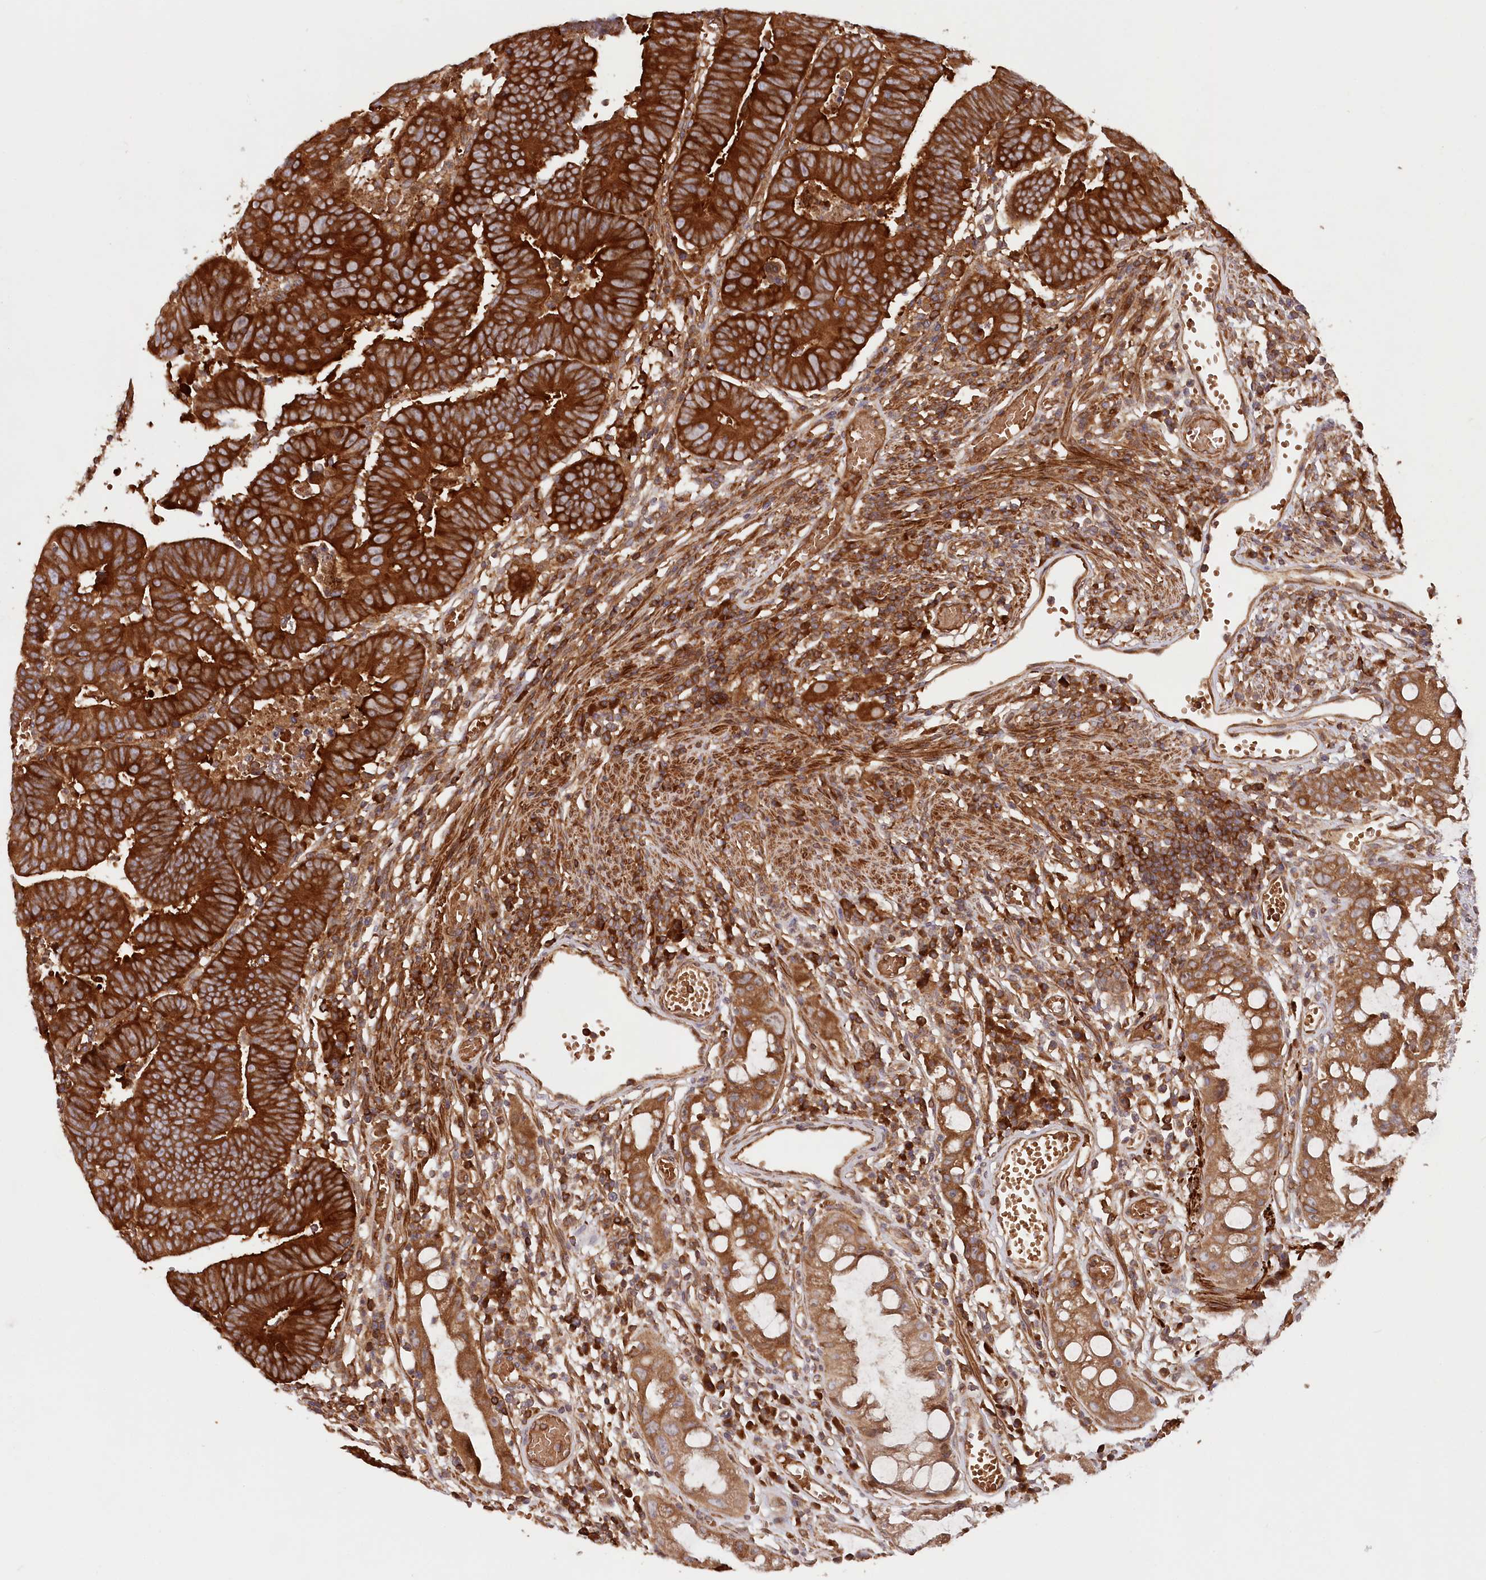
{"staining": {"intensity": "strong", "quantity": ">75%", "location": "cytoplasmic/membranous"}, "tissue": "colorectal cancer", "cell_type": "Tumor cells", "image_type": "cancer", "snomed": [{"axis": "morphology", "description": "Adenocarcinoma, NOS"}, {"axis": "topography", "description": "Rectum"}], "caption": "Strong cytoplasmic/membranous staining is seen in approximately >75% of tumor cells in adenocarcinoma (colorectal).", "gene": "PAIP2", "patient": {"sex": "female", "age": 65}}